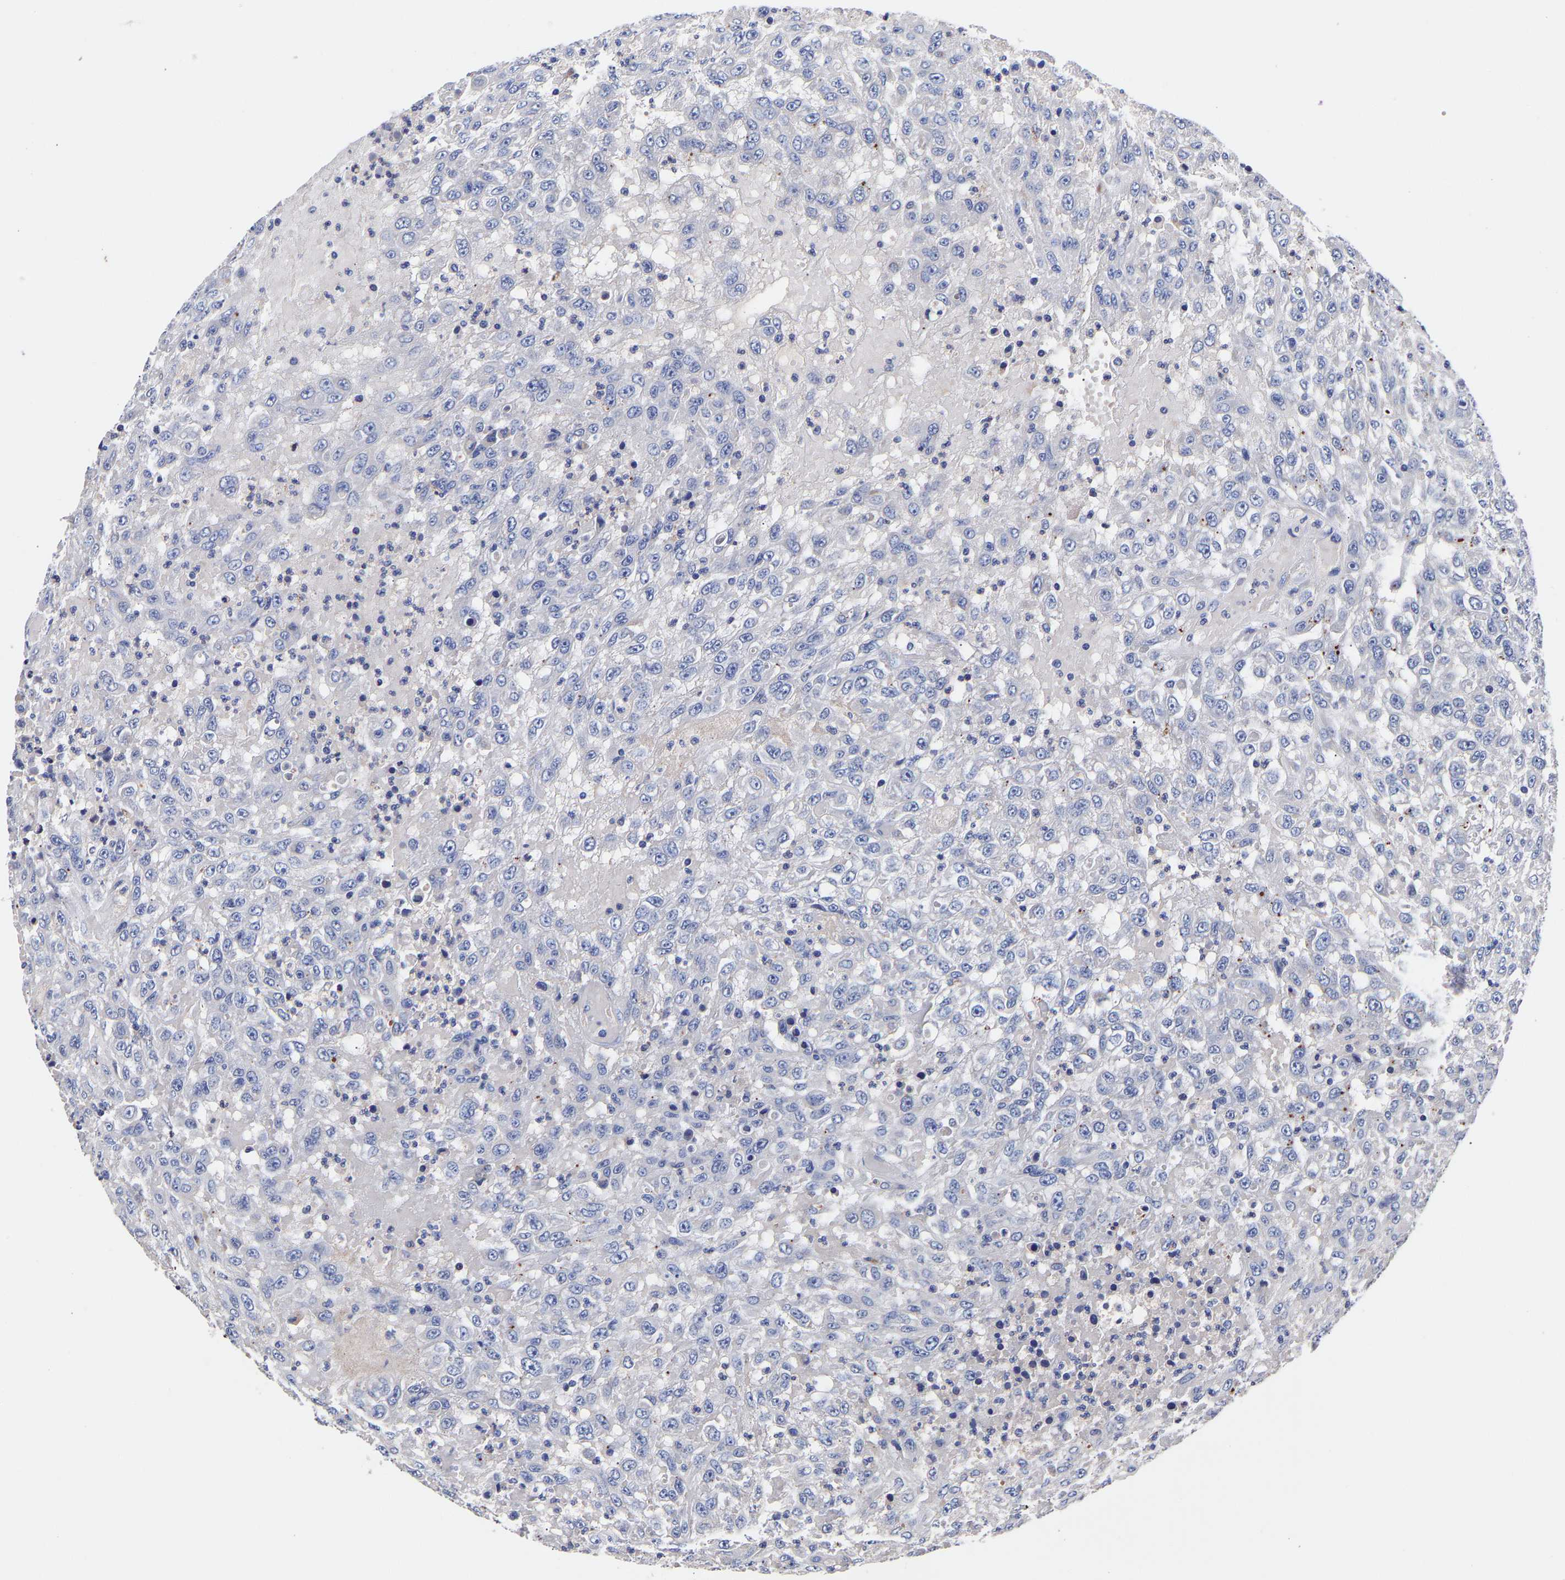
{"staining": {"intensity": "negative", "quantity": "none", "location": "none"}, "tissue": "urothelial cancer", "cell_type": "Tumor cells", "image_type": "cancer", "snomed": [{"axis": "morphology", "description": "Urothelial carcinoma, High grade"}, {"axis": "topography", "description": "Urinary bladder"}], "caption": "An IHC photomicrograph of high-grade urothelial carcinoma is shown. There is no staining in tumor cells of high-grade urothelial carcinoma.", "gene": "SEM1", "patient": {"sex": "male", "age": 46}}